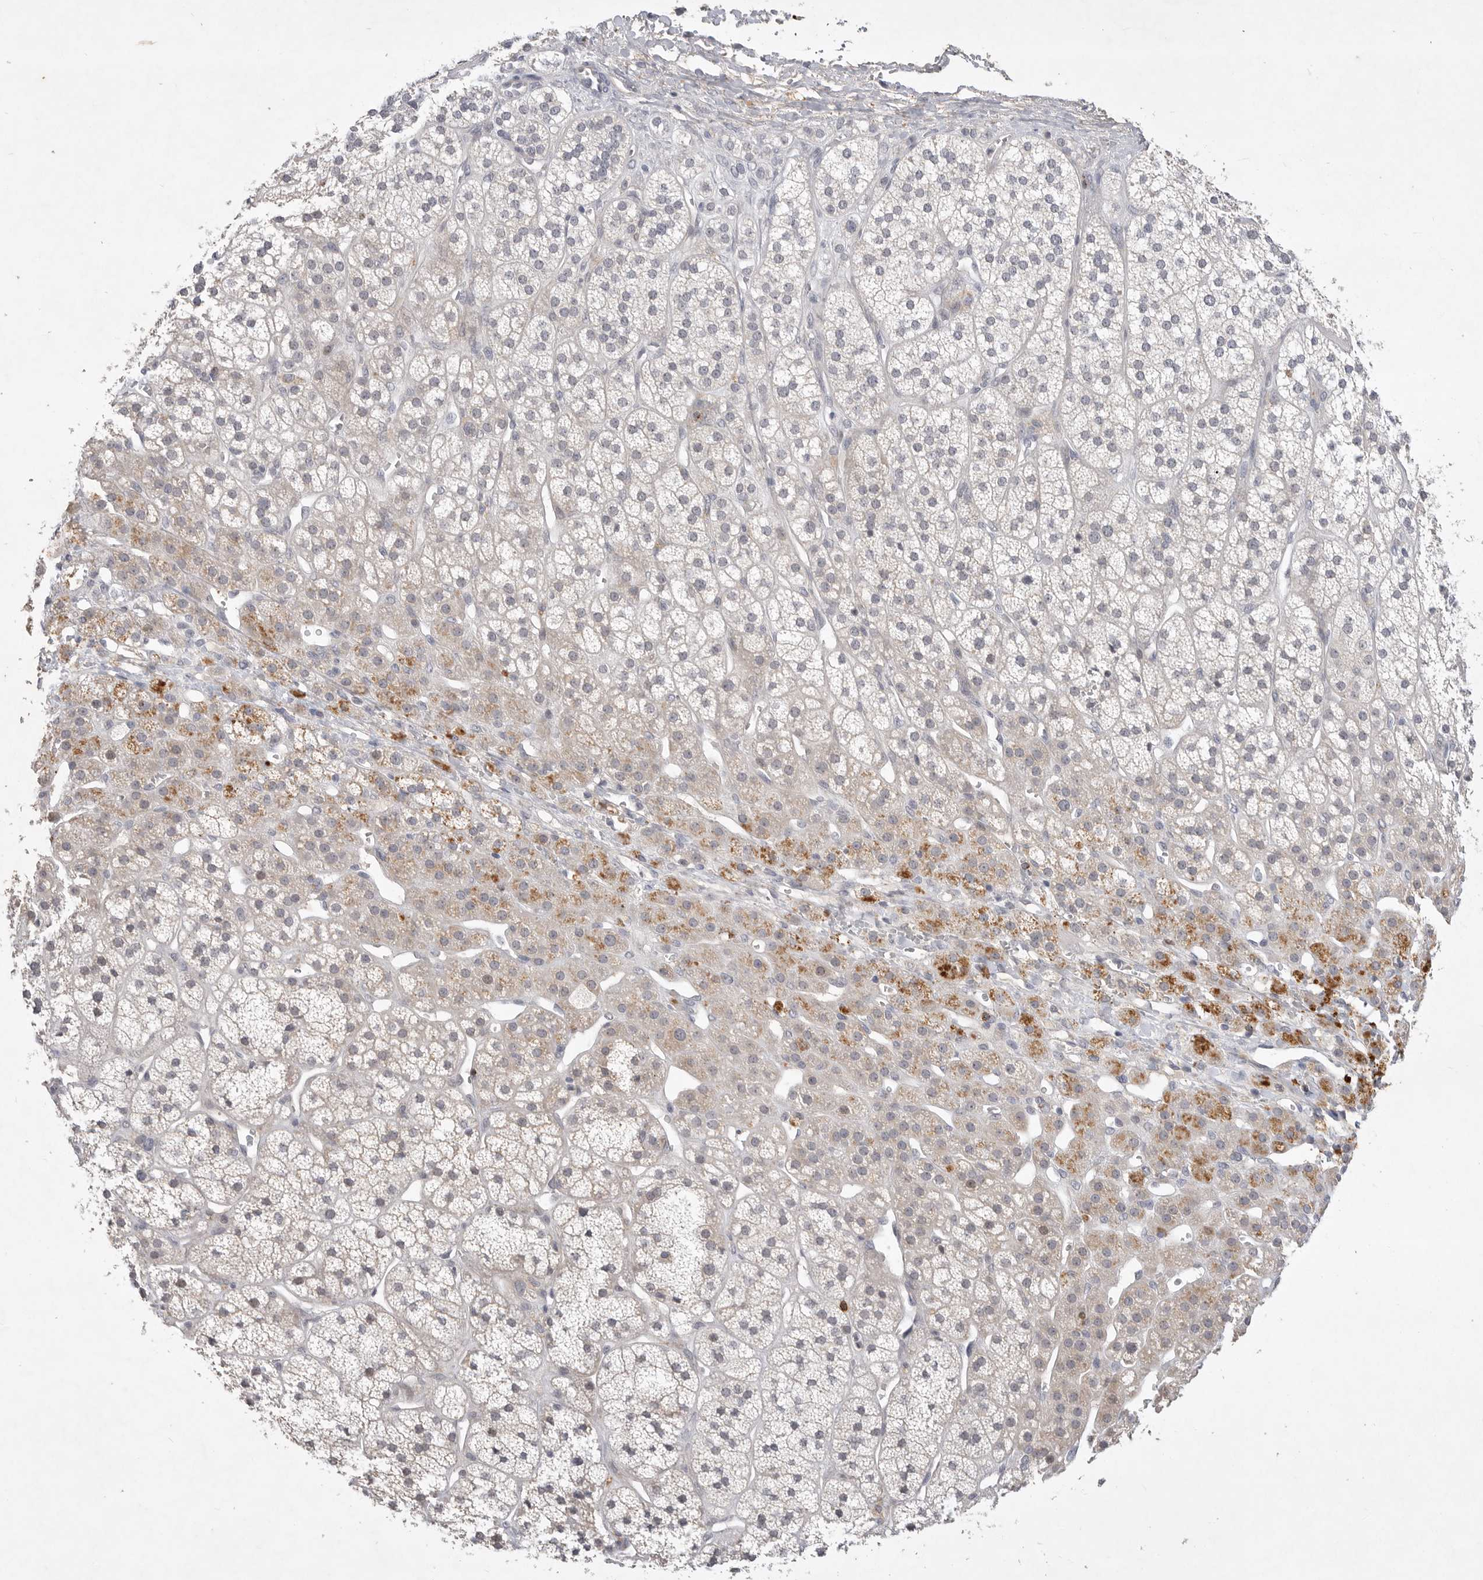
{"staining": {"intensity": "moderate", "quantity": "<25%", "location": "cytoplasmic/membranous"}, "tissue": "adrenal gland", "cell_type": "Glandular cells", "image_type": "normal", "snomed": [{"axis": "morphology", "description": "Normal tissue, NOS"}, {"axis": "topography", "description": "Adrenal gland"}], "caption": "A brown stain highlights moderate cytoplasmic/membranous staining of a protein in glandular cells of normal human adrenal gland. (IHC, brightfield microscopy, high magnification).", "gene": "ITGAD", "patient": {"sex": "male", "age": 56}}